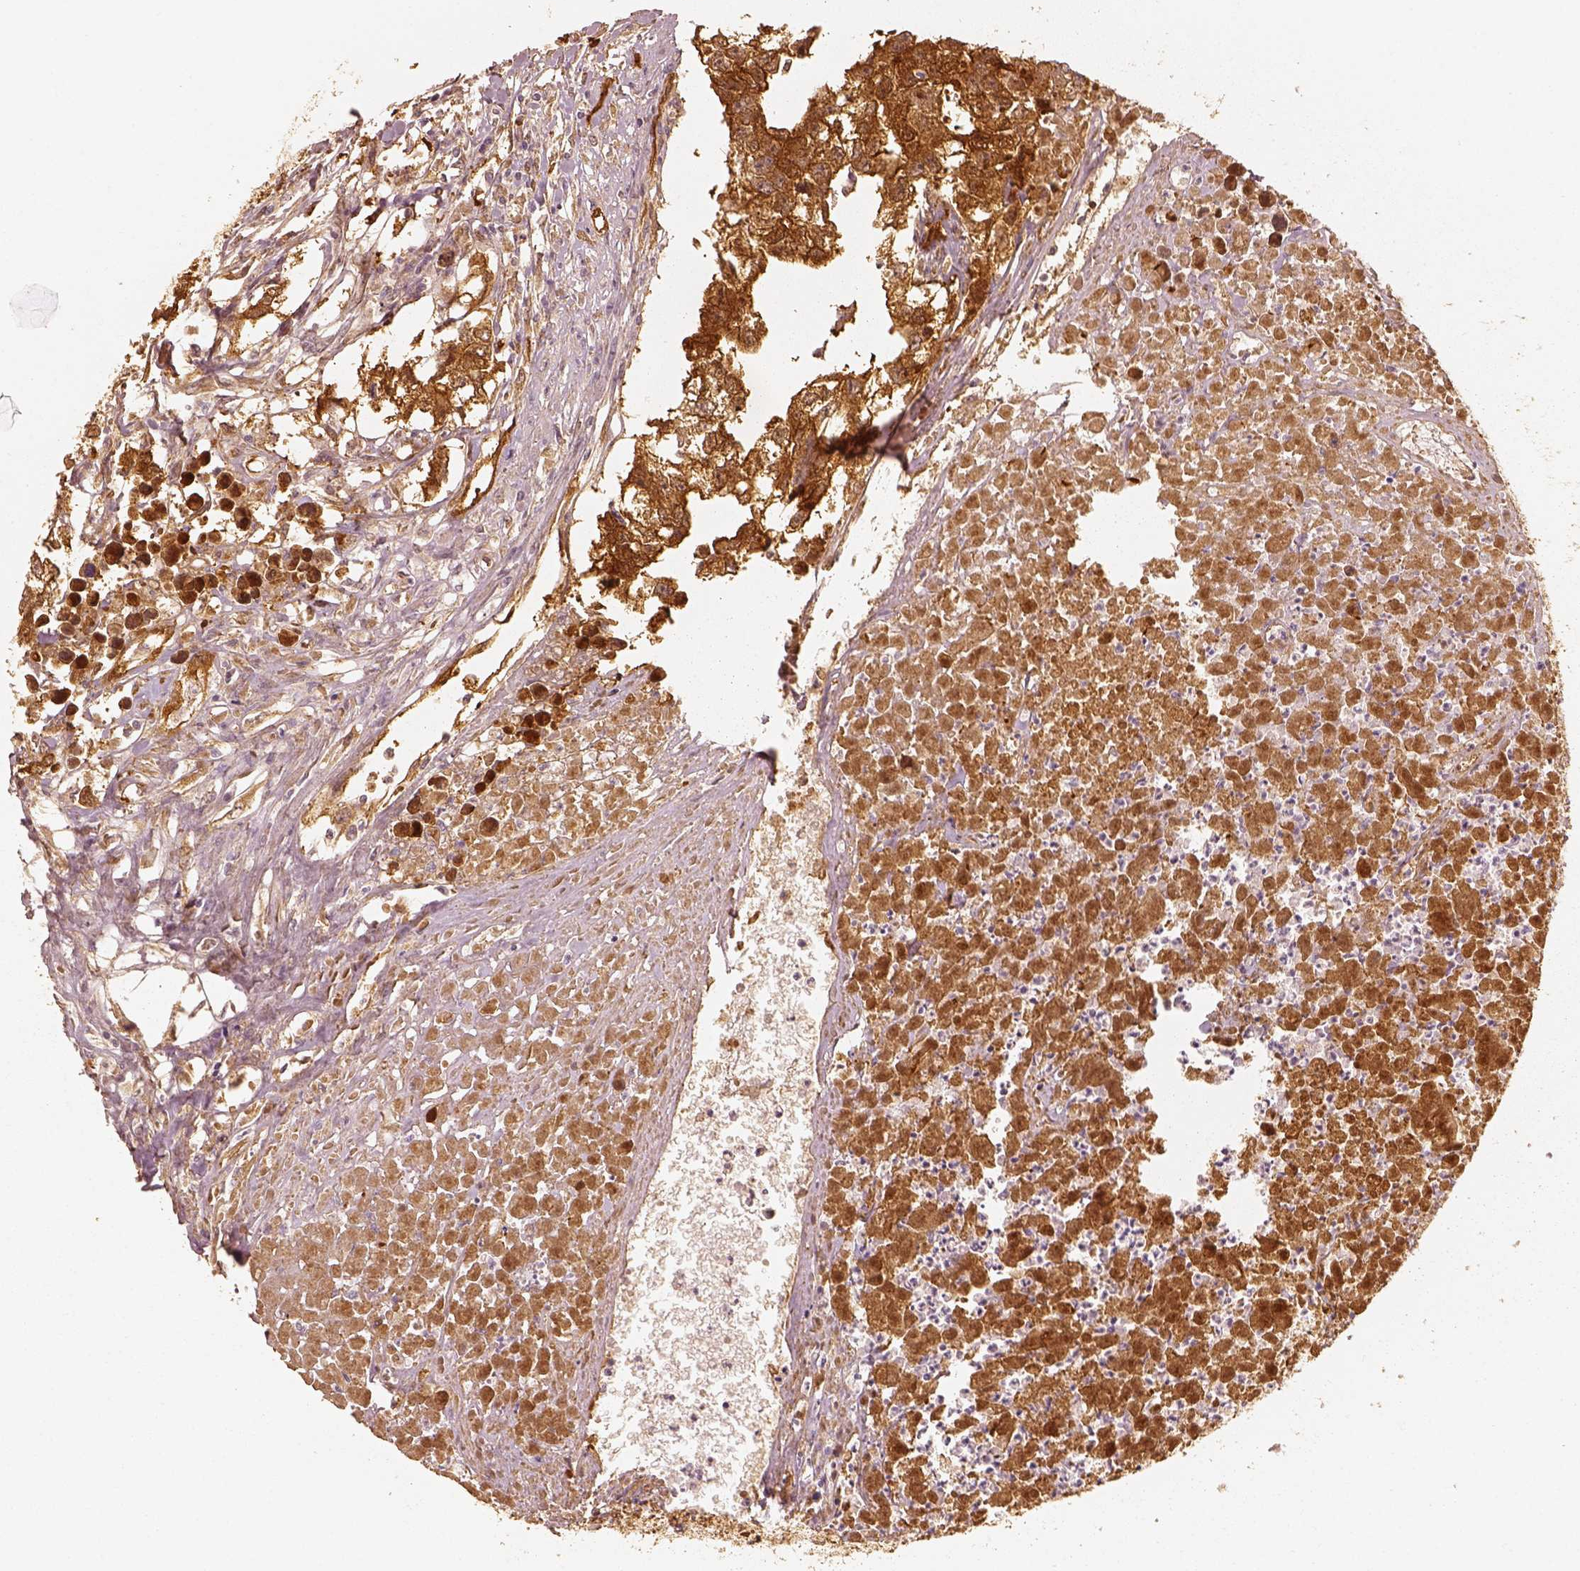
{"staining": {"intensity": "strong", "quantity": ">75%", "location": "cytoplasmic/membranous"}, "tissue": "testis cancer", "cell_type": "Tumor cells", "image_type": "cancer", "snomed": [{"axis": "morphology", "description": "Carcinoma, Embryonal, NOS"}, {"axis": "morphology", "description": "Teratoma, malignant, NOS"}, {"axis": "topography", "description": "Testis"}], "caption": "Strong cytoplasmic/membranous protein expression is present in approximately >75% of tumor cells in testis cancer.", "gene": "FSCN1", "patient": {"sex": "male", "age": 44}}